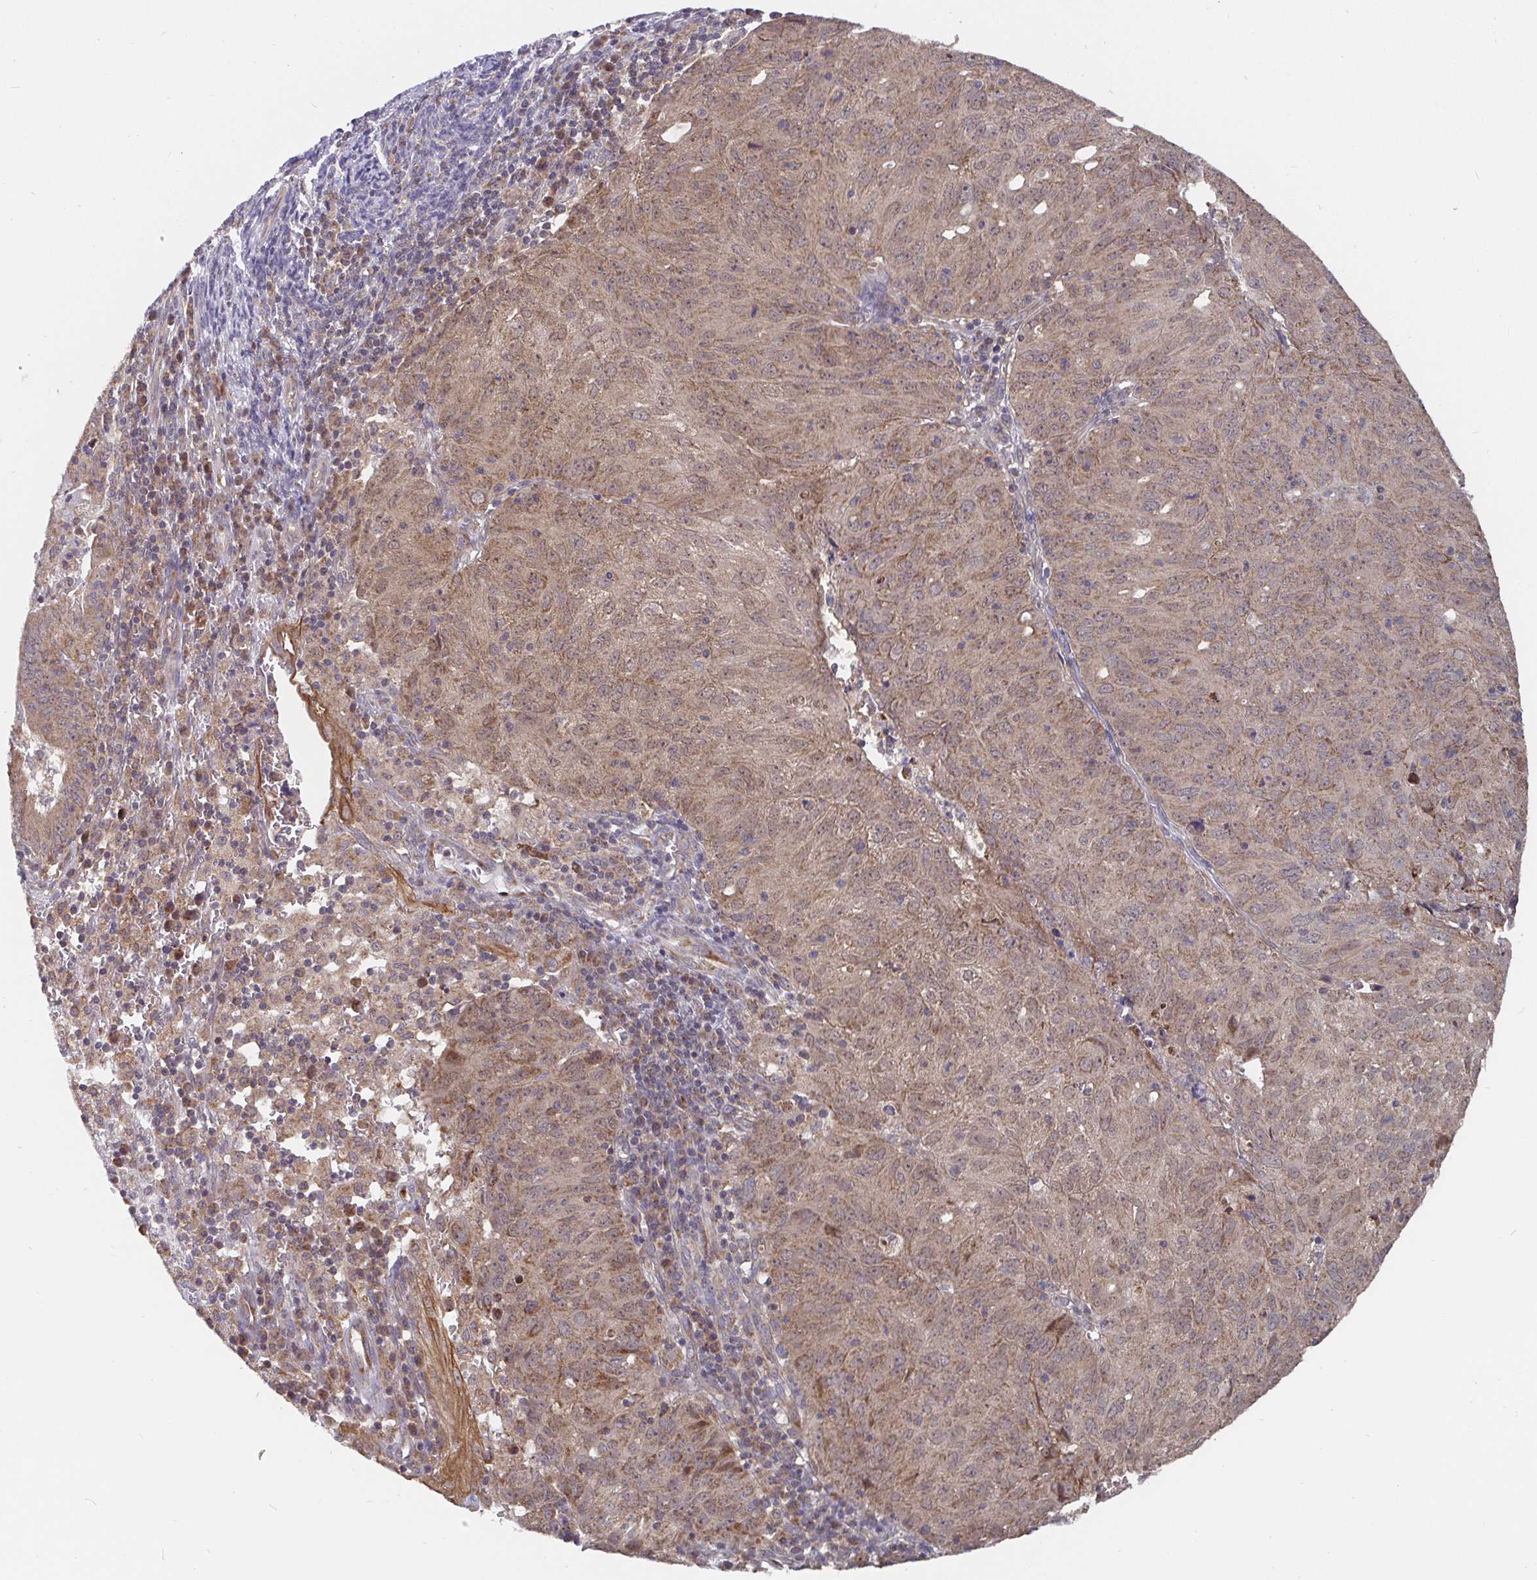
{"staining": {"intensity": "moderate", "quantity": ">75%", "location": "cytoplasmic/membranous"}, "tissue": "cervical cancer", "cell_type": "Tumor cells", "image_type": "cancer", "snomed": [{"axis": "morphology", "description": "Adenocarcinoma, NOS"}, {"axis": "topography", "description": "Cervix"}], "caption": "This is a photomicrograph of immunohistochemistry staining of adenocarcinoma (cervical), which shows moderate positivity in the cytoplasmic/membranous of tumor cells.", "gene": "PDF", "patient": {"sex": "female", "age": 56}}